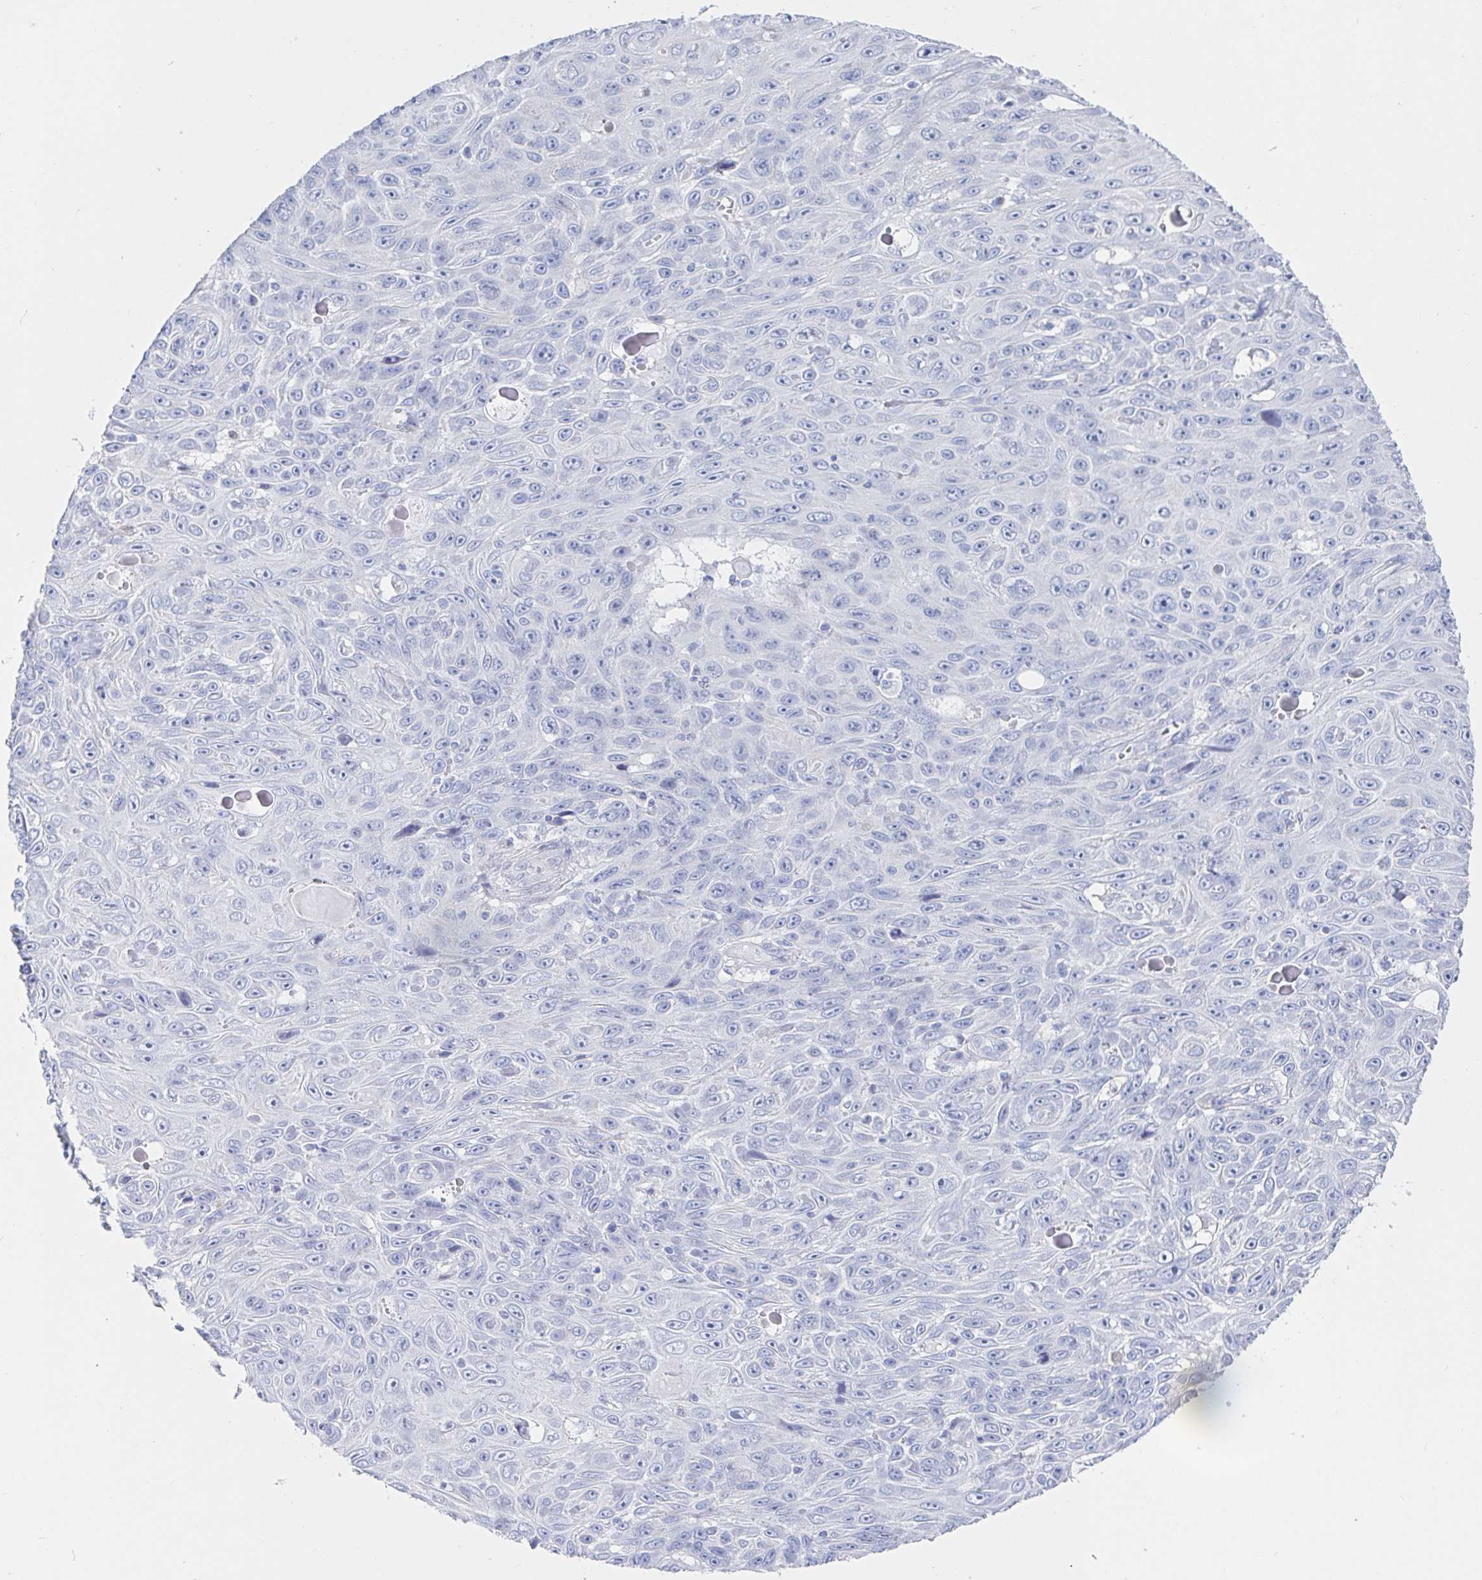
{"staining": {"intensity": "negative", "quantity": "none", "location": "none"}, "tissue": "skin cancer", "cell_type": "Tumor cells", "image_type": "cancer", "snomed": [{"axis": "morphology", "description": "Squamous cell carcinoma, NOS"}, {"axis": "topography", "description": "Skin"}], "caption": "Tumor cells are negative for protein expression in human skin cancer (squamous cell carcinoma).", "gene": "PACSIN1", "patient": {"sex": "male", "age": 82}}